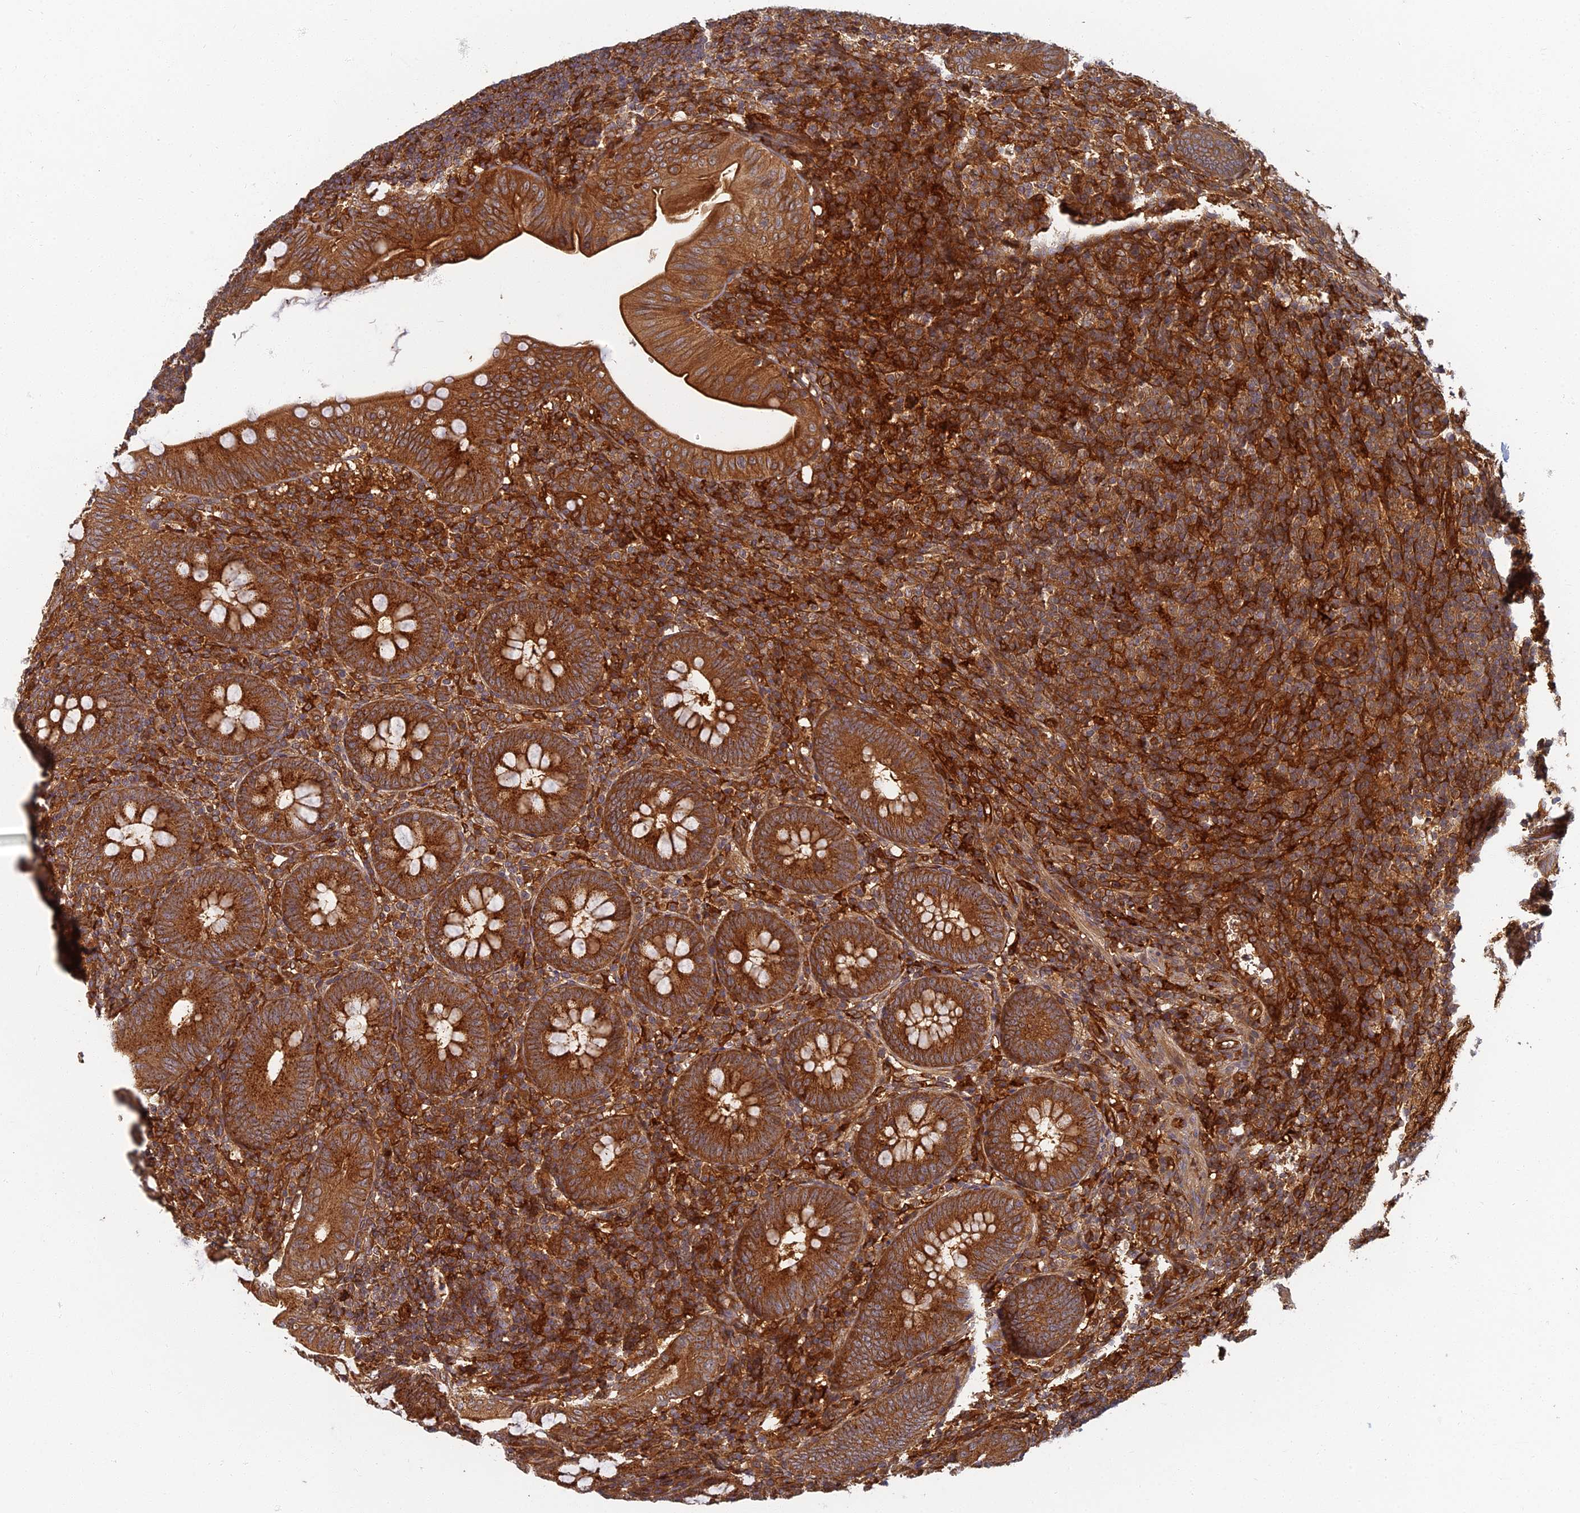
{"staining": {"intensity": "strong", "quantity": ">75%", "location": "cytoplasmic/membranous"}, "tissue": "appendix", "cell_type": "Glandular cells", "image_type": "normal", "snomed": [{"axis": "morphology", "description": "Normal tissue, NOS"}, {"axis": "topography", "description": "Appendix"}], "caption": "An IHC photomicrograph of unremarkable tissue is shown. Protein staining in brown shows strong cytoplasmic/membranous positivity in appendix within glandular cells. (Stains: DAB (3,3'-diaminobenzidine) in brown, nuclei in blue, Microscopy: brightfield microscopy at high magnification).", "gene": "INO80D", "patient": {"sex": "male", "age": 14}}